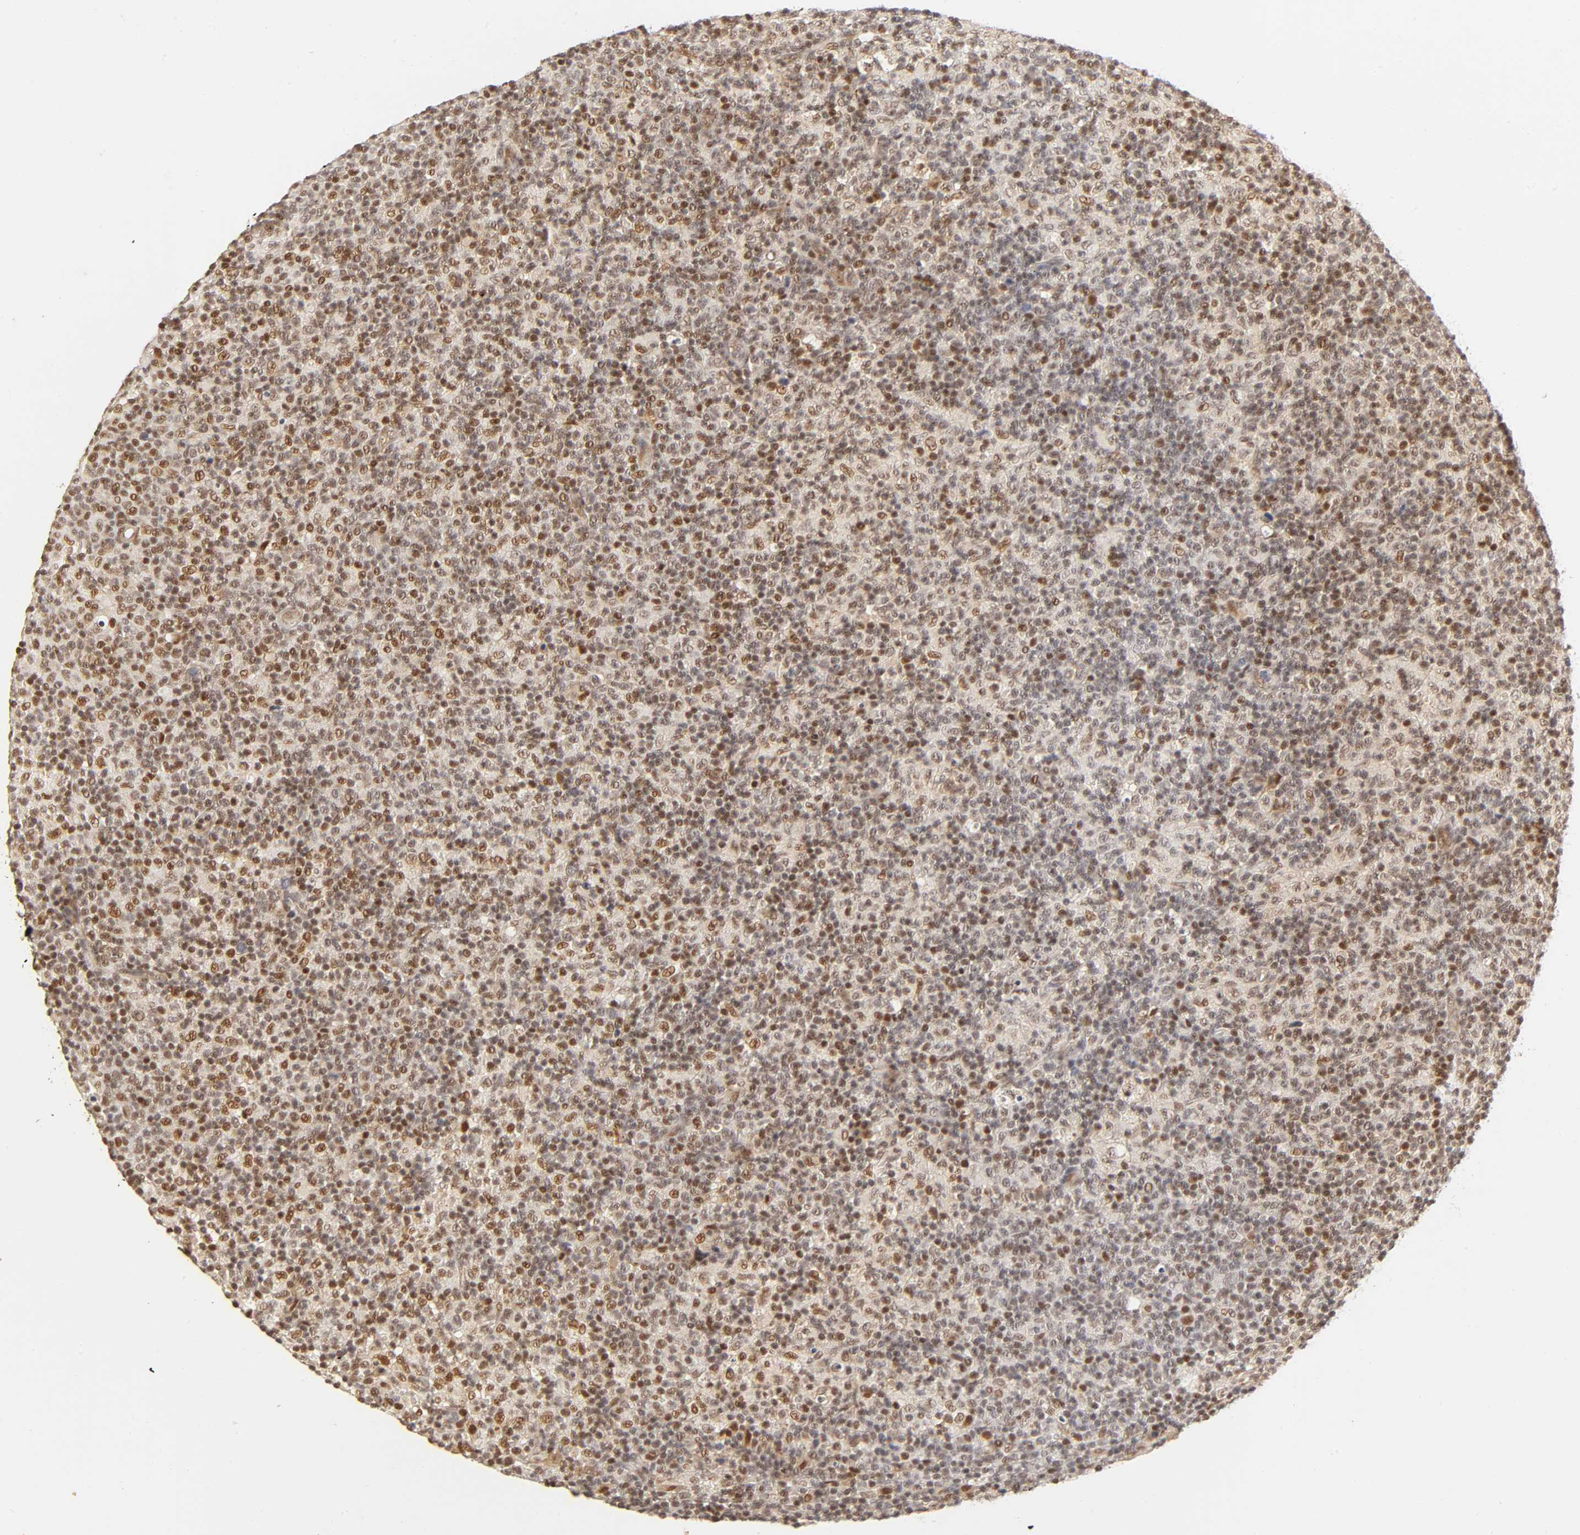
{"staining": {"intensity": "weak", "quantity": "25%-75%", "location": "cytoplasmic/membranous,nuclear"}, "tissue": "lymph node", "cell_type": "Germinal center cells", "image_type": "normal", "snomed": [{"axis": "morphology", "description": "Normal tissue, NOS"}, {"axis": "morphology", "description": "Inflammation, NOS"}, {"axis": "topography", "description": "Lymph node"}], "caption": "Weak cytoplasmic/membranous,nuclear expression is identified in approximately 25%-75% of germinal center cells in normal lymph node.", "gene": "TAF10", "patient": {"sex": "male", "age": 55}}